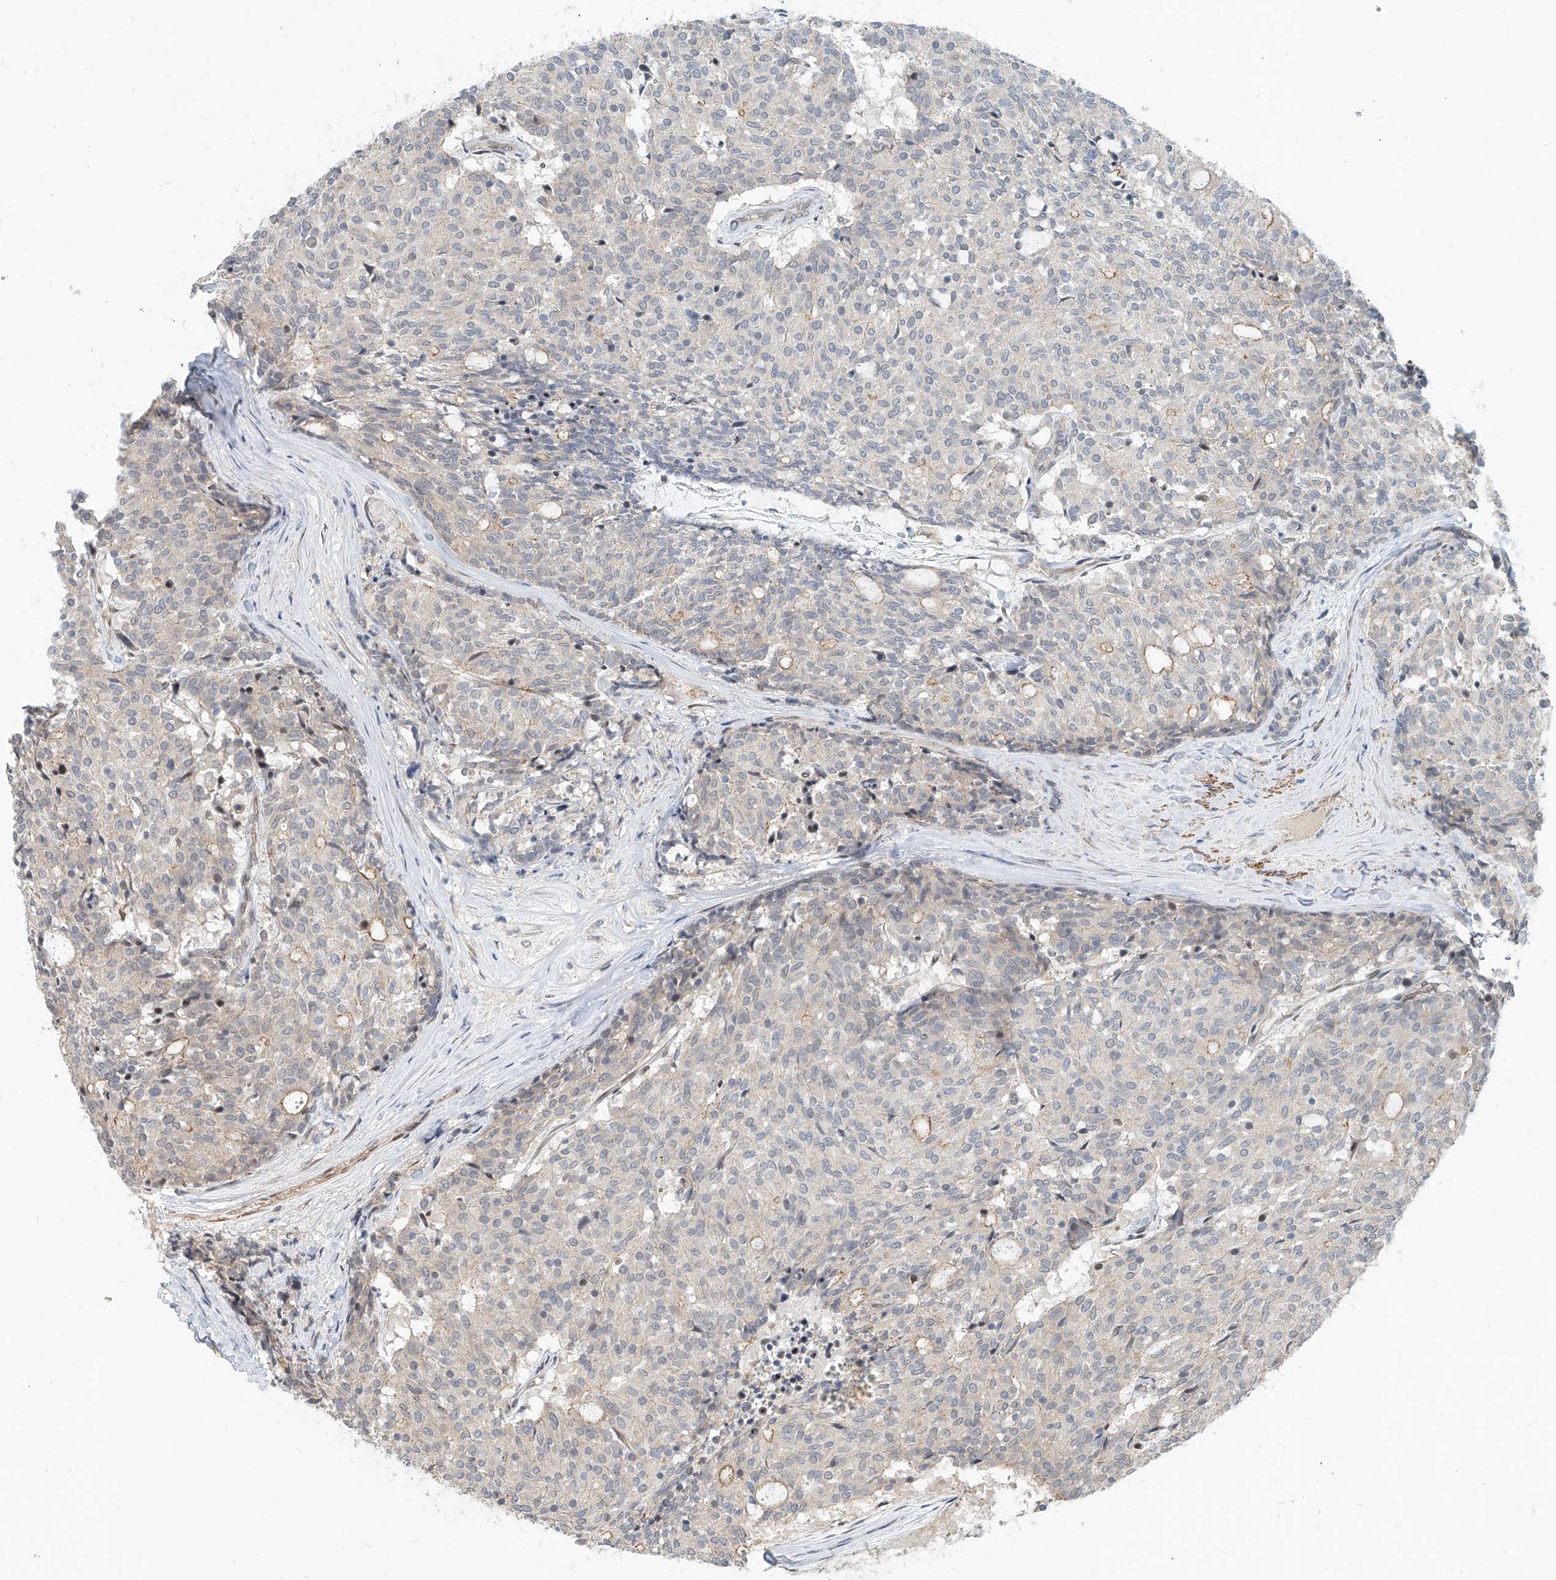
{"staining": {"intensity": "negative", "quantity": "none", "location": "none"}, "tissue": "carcinoid", "cell_type": "Tumor cells", "image_type": "cancer", "snomed": [{"axis": "morphology", "description": "Carcinoid, malignant, NOS"}, {"axis": "topography", "description": "Pancreas"}], "caption": "A high-resolution micrograph shows IHC staining of malignant carcinoid, which displays no significant staining in tumor cells. Nuclei are stained in blue.", "gene": "SASH1", "patient": {"sex": "female", "age": 54}}